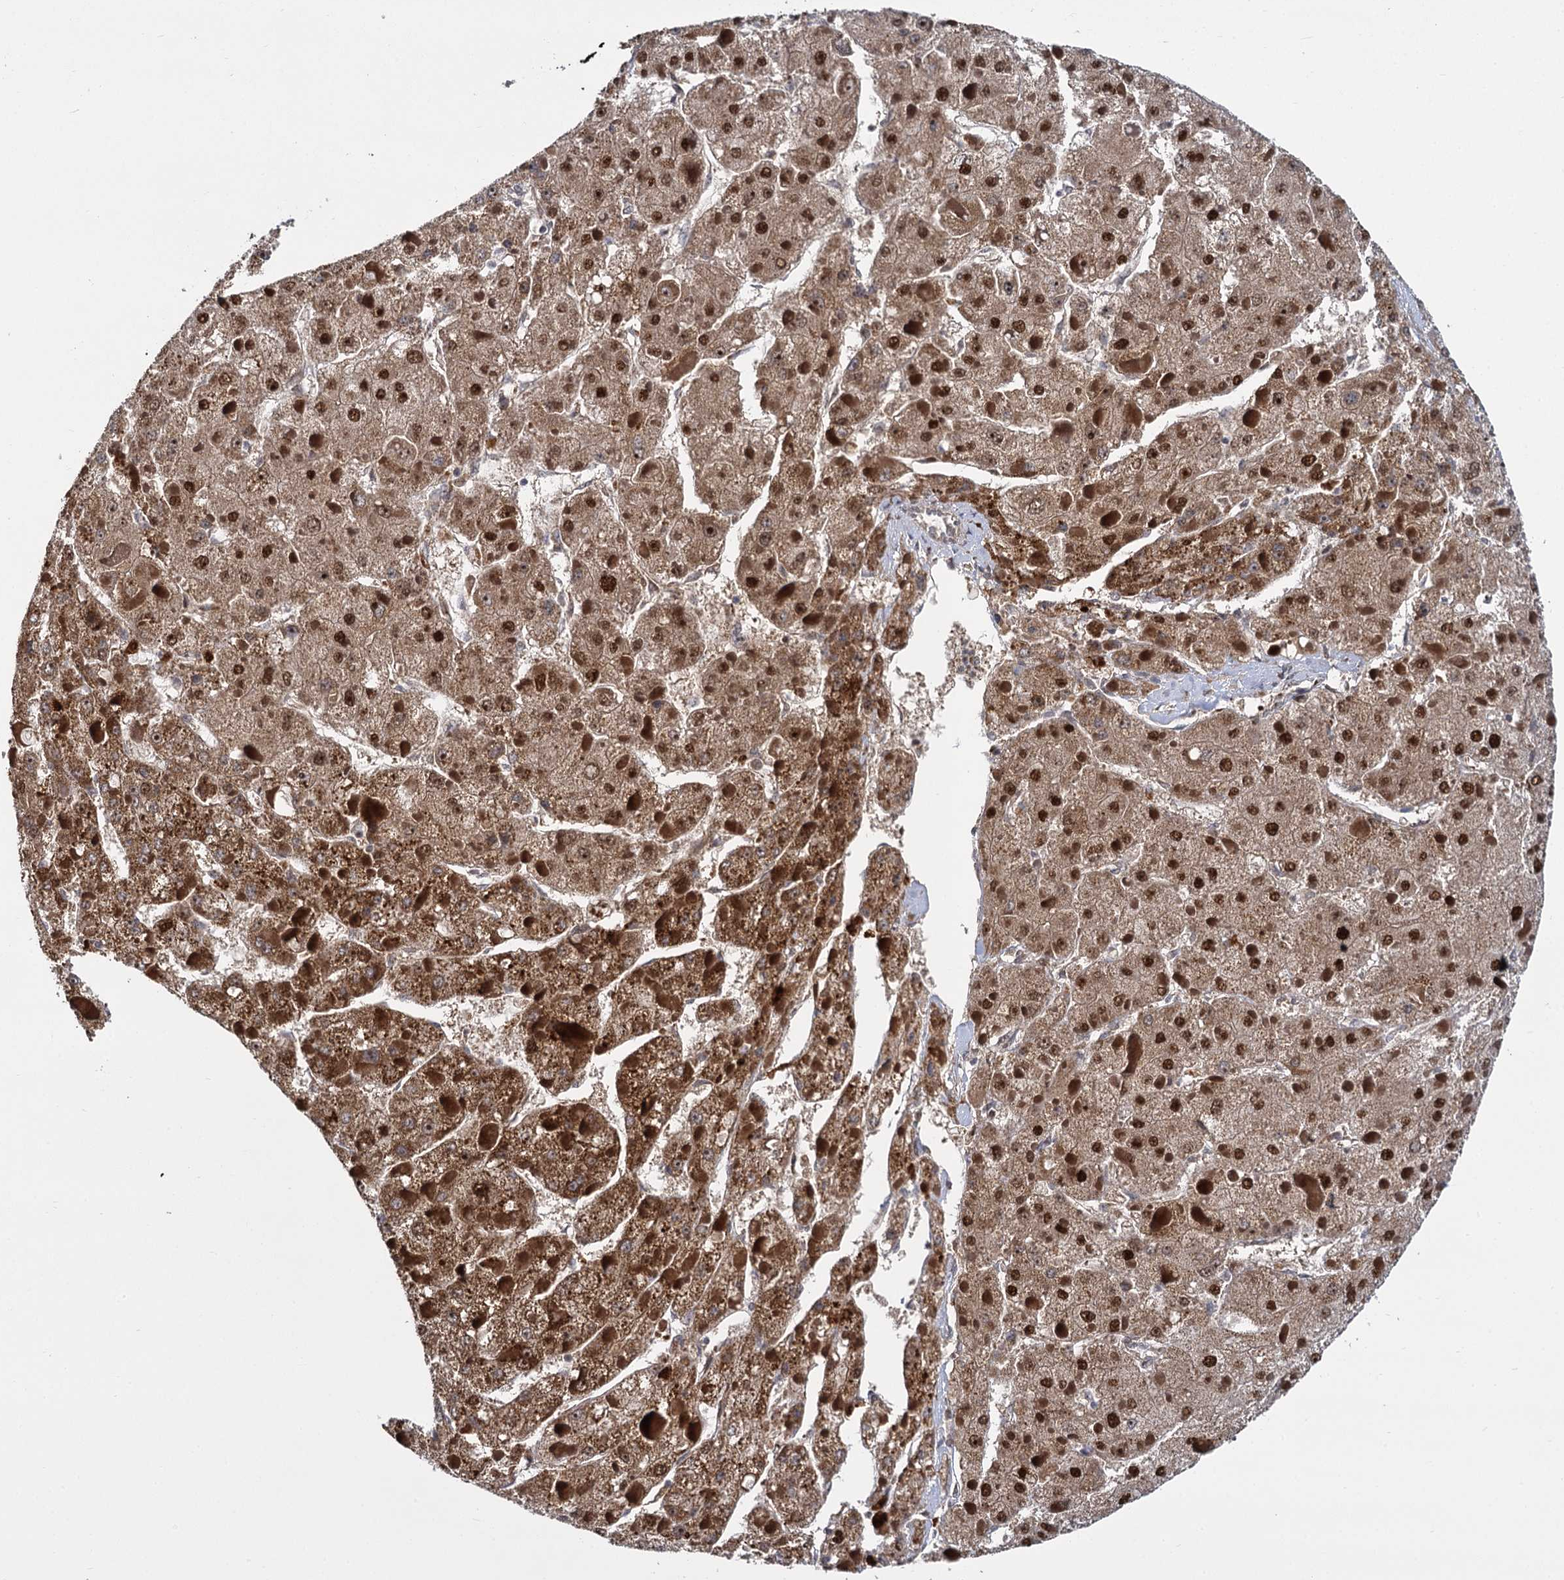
{"staining": {"intensity": "moderate", "quantity": ">75%", "location": "cytoplasmic/membranous,nuclear"}, "tissue": "liver cancer", "cell_type": "Tumor cells", "image_type": "cancer", "snomed": [{"axis": "morphology", "description": "Carcinoma, Hepatocellular, NOS"}, {"axis": "topography", "description": "Liver"}], "caption": "This is a photomicrograph of IHC staining of liver hepatocellular carcinoma, which shows moderate staining in the cytoplasmic/membranous and nuclear of tumor cells.", "gene": "GAL3ST4", "patient": {"sex": "female", "age": 73}}